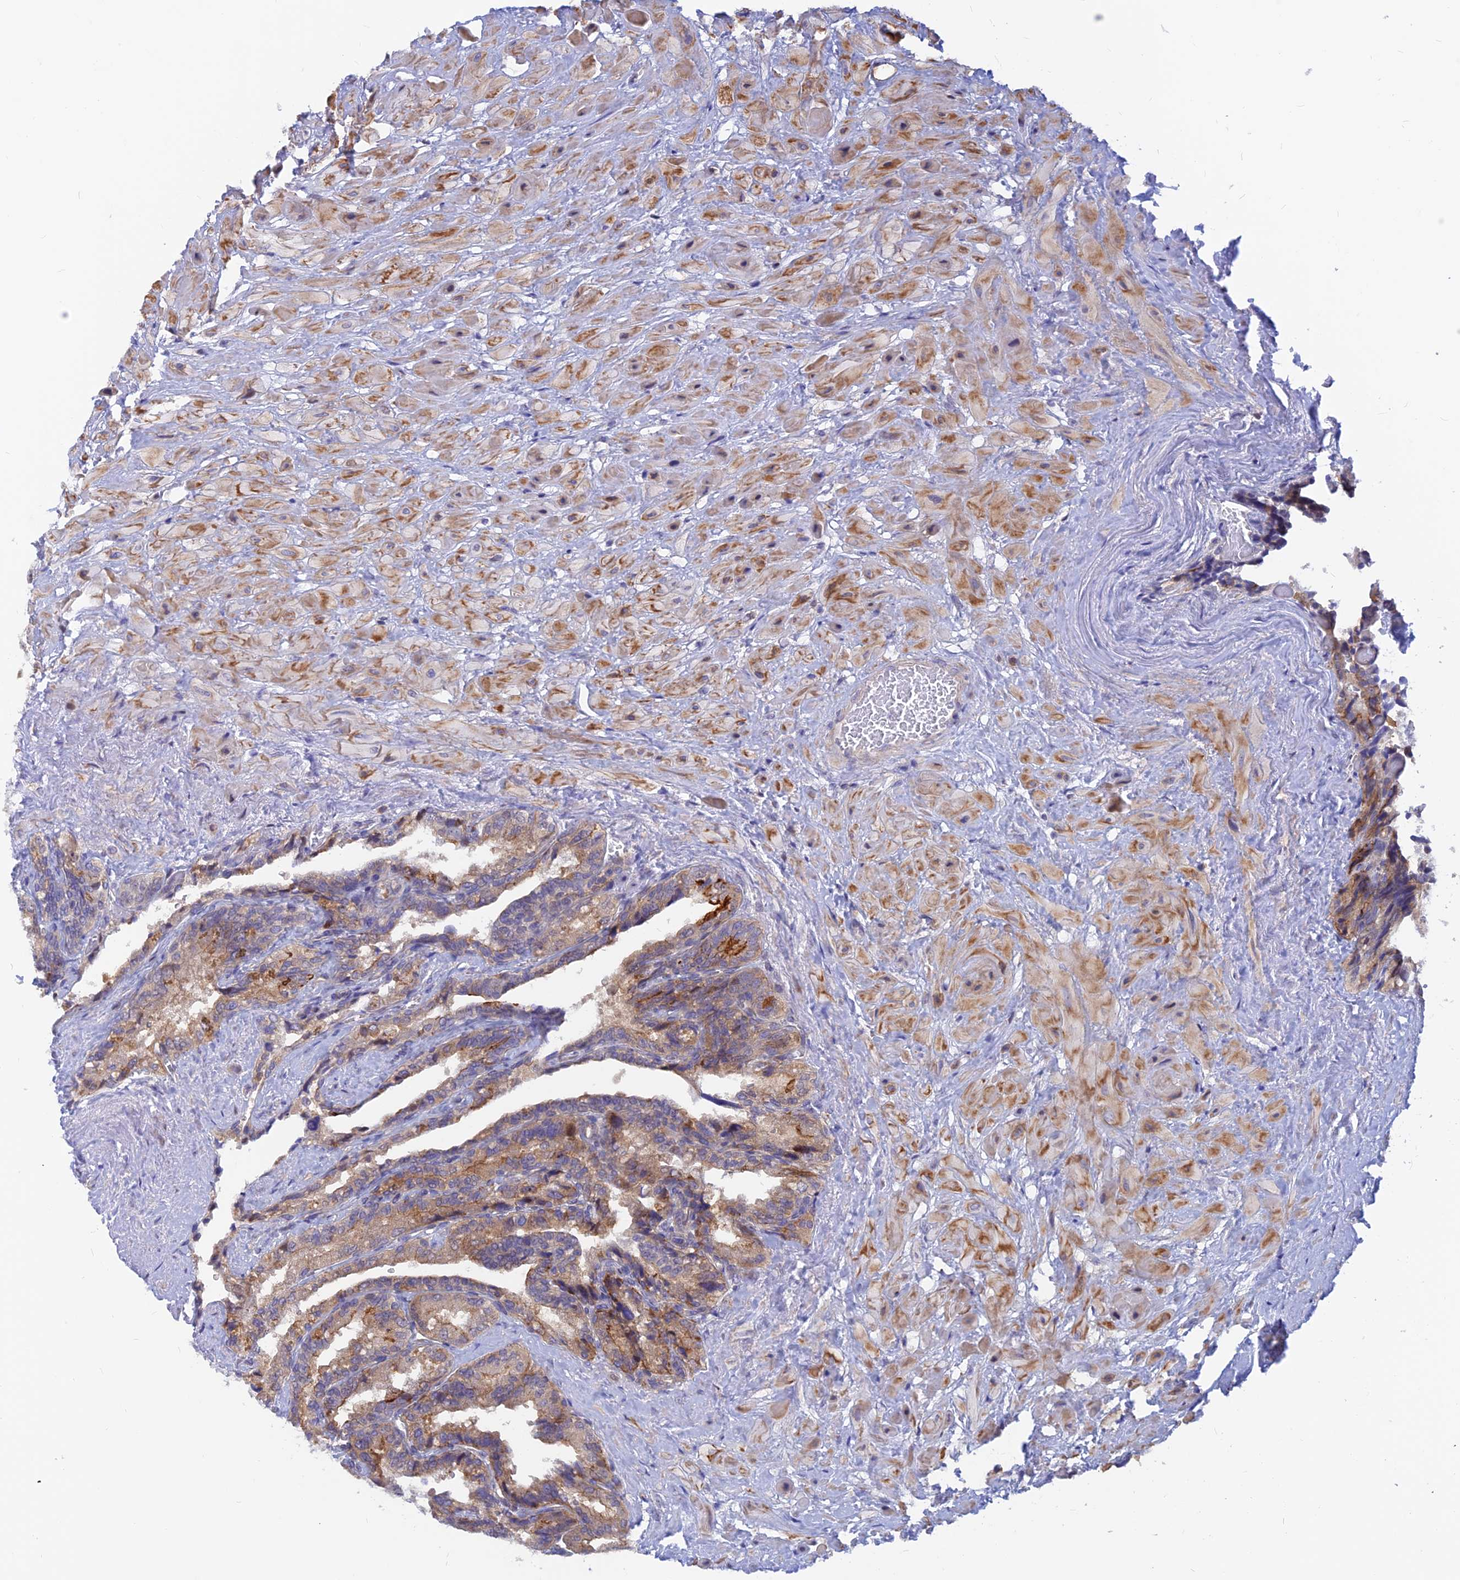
{"staining": {"intensity": "moderate", "quantity": ">75%", "location": "cytoplasmic/membranous"}, "tissue": "seminal vesicle", "cell_type": "Glandular cells", "image_type": "normal", "snomed": [{"axis": "morphology", "description": "Normal tissue, NOS"}, {"axis": "topography", "description": "Seminal veicle"}, {"axis": "topography", "description": "Peripheral nerve tissue"}], "caption": "Moderate cytoplasmic/membranous positivity for a protein is appreciated in about >75% of glandular cells of unremarkable seminal vesicle using IHC.", "gene": "DNAJC16", "patient": {"sex": "male", "age": 60}}